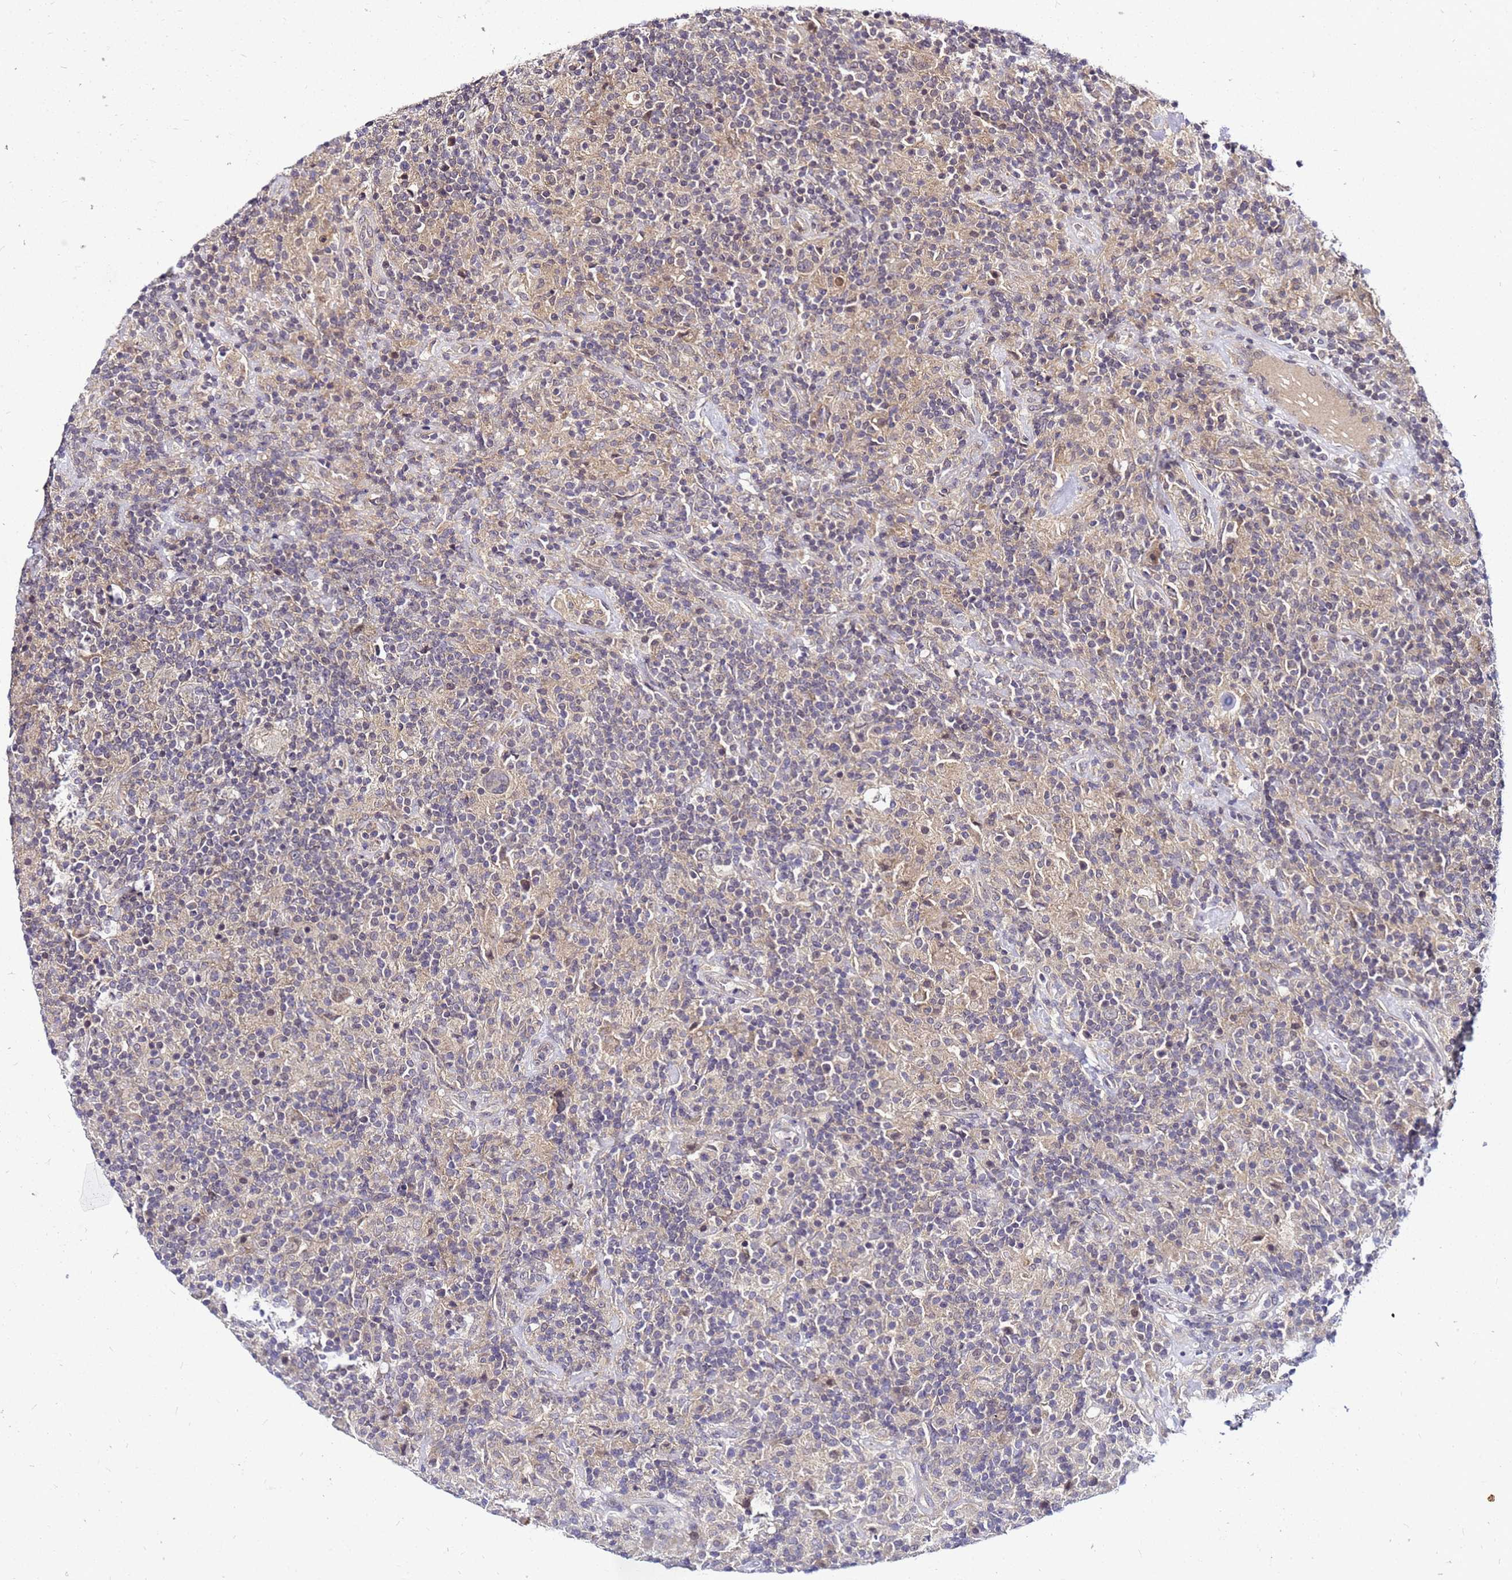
{"staining": {"intensity": "negative", "quantity": "none", "location": "none"}, "tissue": "lymphoma", "cell_type": "Tumor cells", "image_type": "cancer", "snomed": [{"axis": "morphology", "description": "Hodgkin's disease, NOS"}, {"axis": "topography", "description": "Lymph node"}], "caption": "This is a histopathology image of IHC staining of Hodgkin's disease, which shows no positivity in tumor cells. (IHC, brightfield microscopy, high magnification).", "gene": "SAT1", "patient": {"sex": "male", "age": 70}}